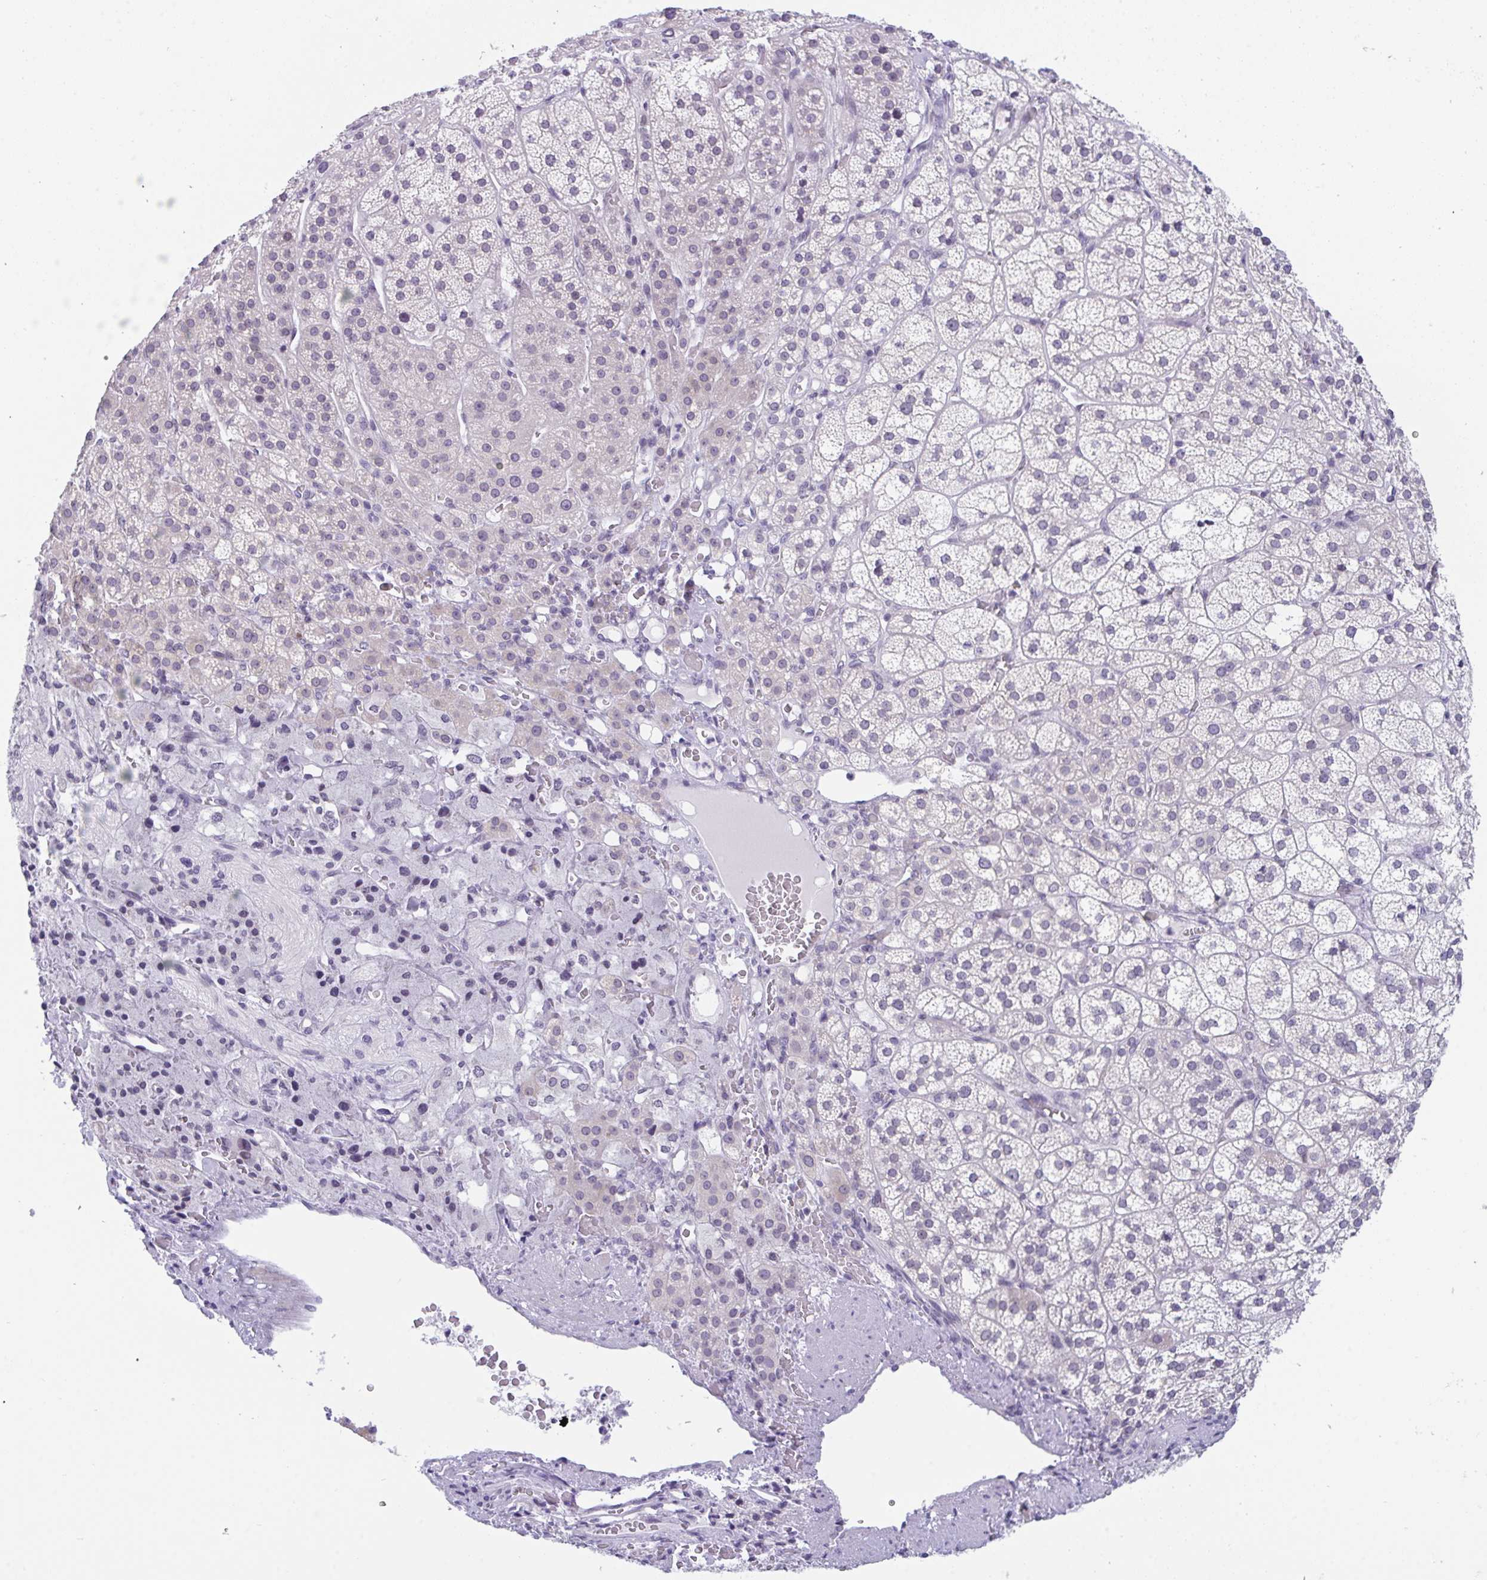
{"staining": {"intensity": "weak", "quantity": "<25%", "location": "nuclear"}, "tissue": "adrenal gland", "cell_type": "Glandular cells", "image_type": "normal", "snomed": [{"axis": "morphology", "description": "Normal tissue, NOS"}, {"axis": "topography", "description": "Adrenal gland"}], "caption": "An IHC micrograph of normal adrenal gland is shown. There is no staining in glandular cells of adrenal gland.", "gene": "BMAL2", "patient": {"sex": "female", "age": 60}}